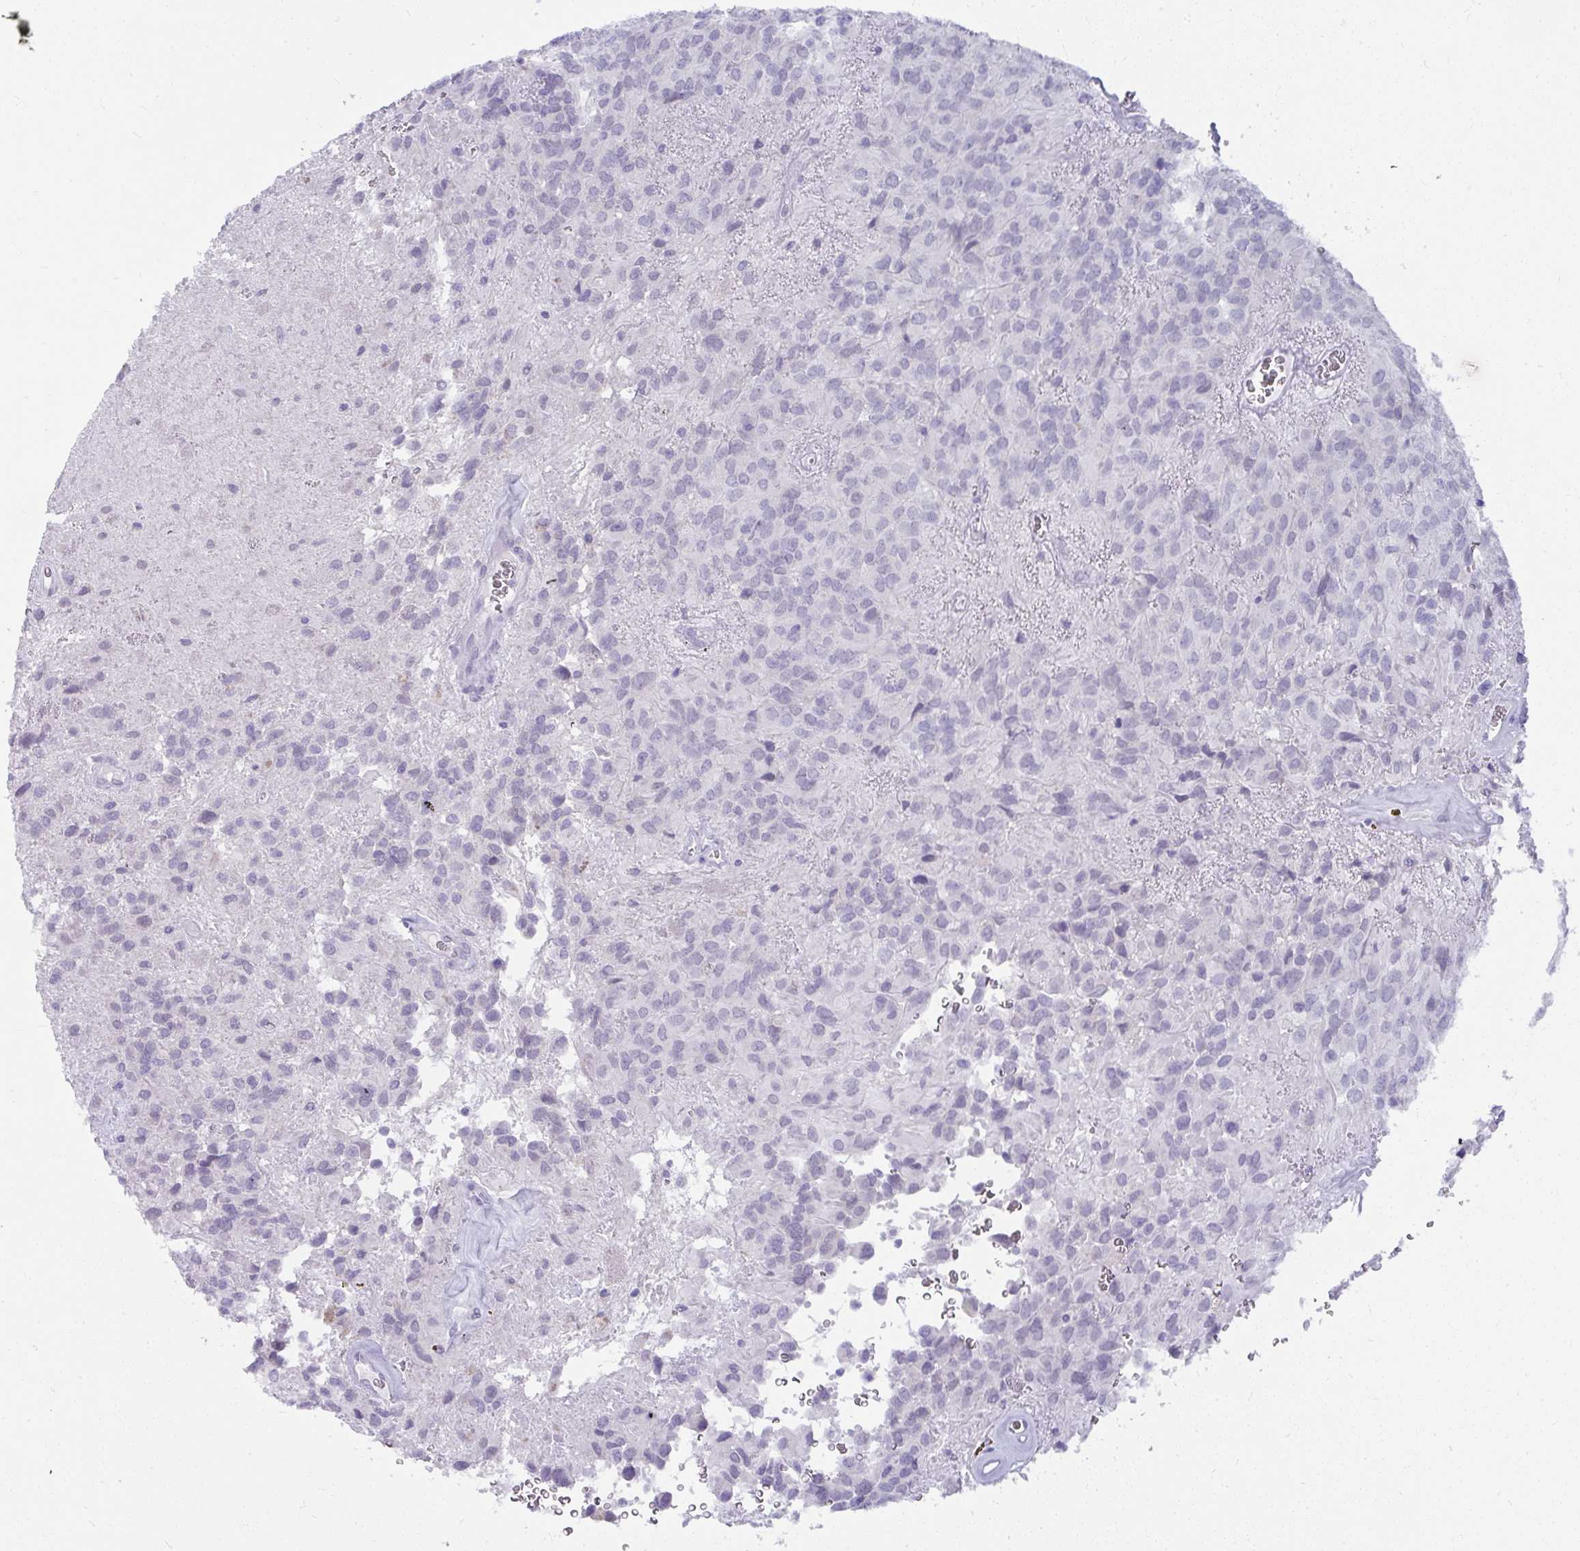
{"staining": {"intensity": "negative", "quantity": "none", "location": "none"}, "tissue": "glioma", "cell_type": "Tumor cells", "image_type": "cancer", "snomed": [{"axis": "morphology", "description": "Glioma, malignant, Low grade"}, {"axis": "topography", "description": "Brain"}], "caption": "An IHC image of malignant glioma (low-grade) is shown. There is no staining in tumor cells of malignant glioma (low-grade).", "gene": "UGT3A2", "patient": {"sex": "male", "age": 56}}